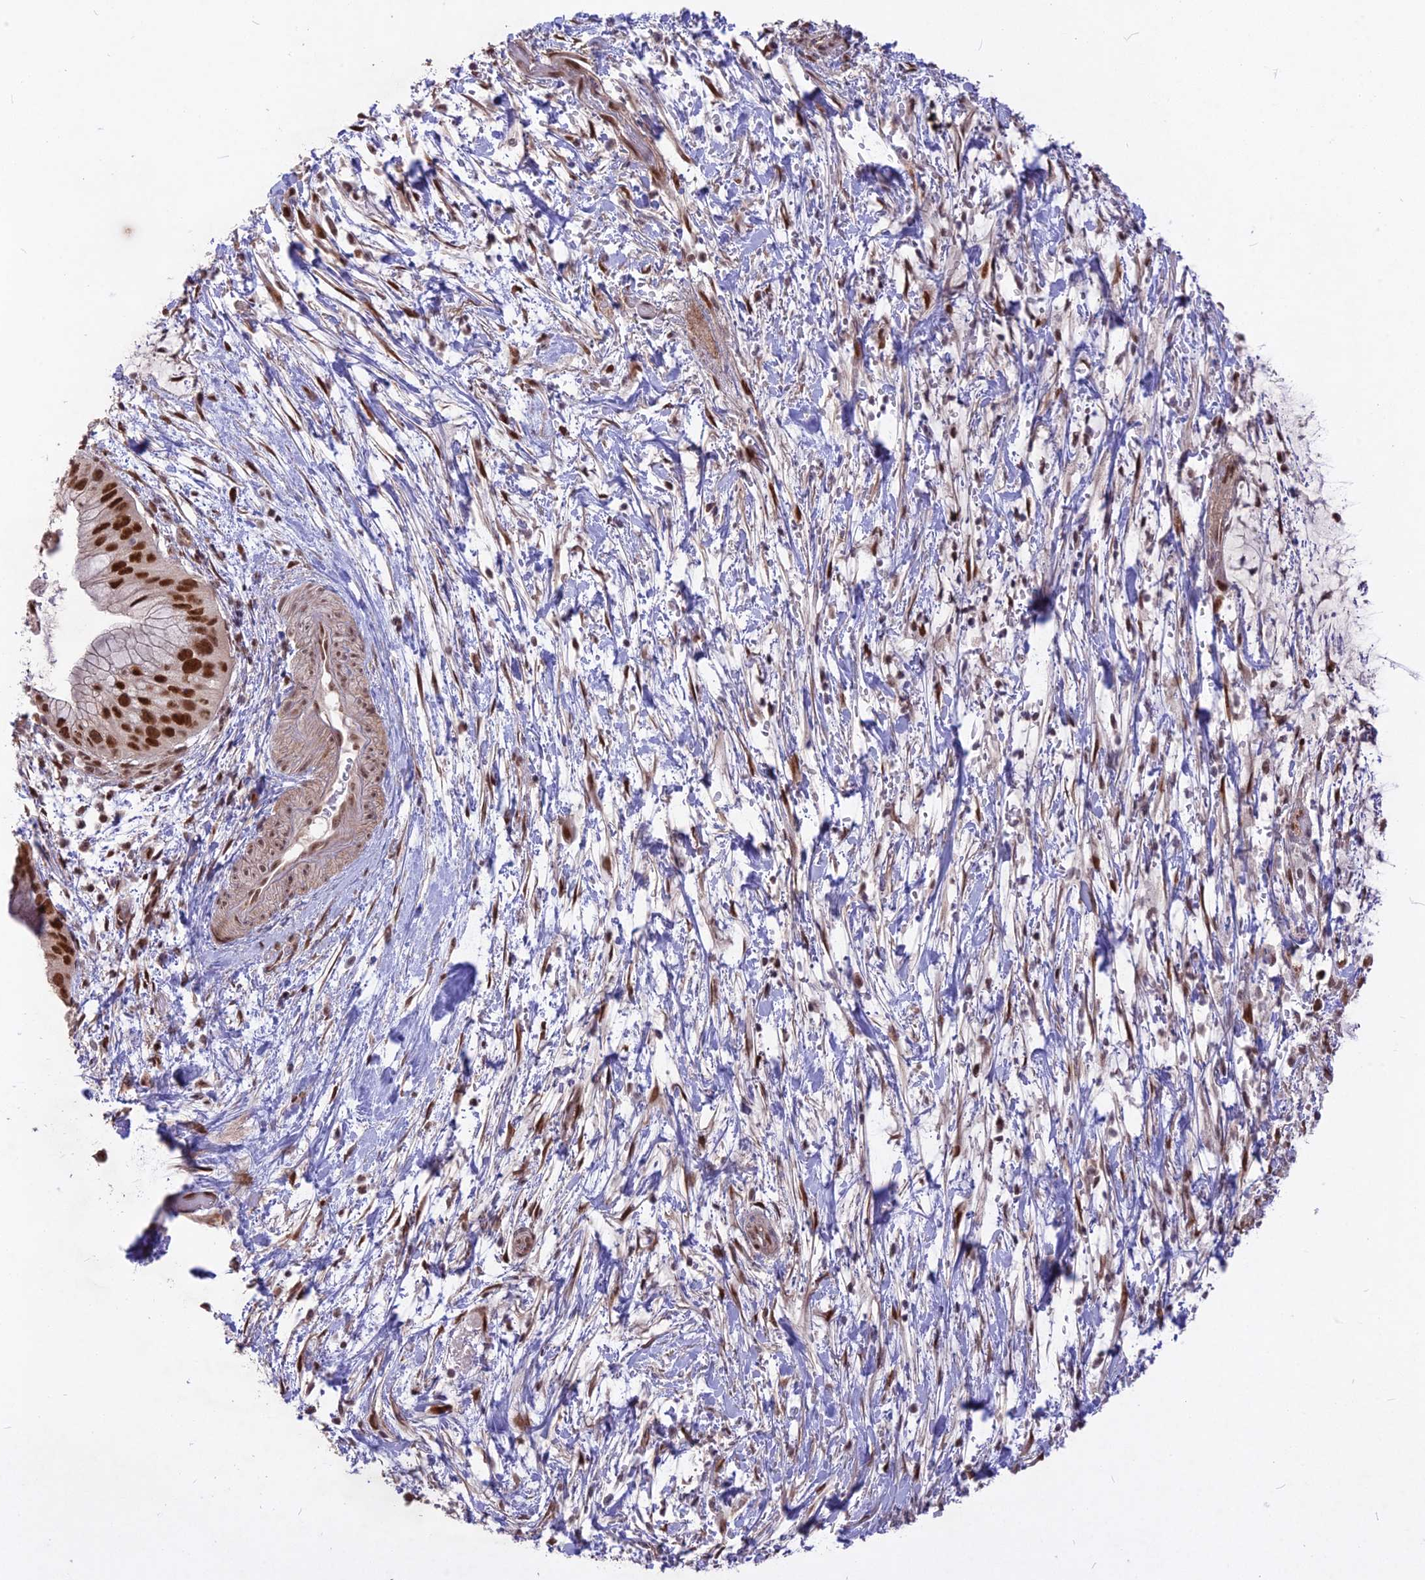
{"staining": {"intensity": "strong", "quantity": ">75%", "location": "nuclear"}, "tissue": "pancreatic cancer", "cell_type": "Tumor cells", "image_type": "cancer", "snomed": [{"axis": "morphology", "description": "Adenocarcinoma, NOS"}, {"axis": "topography", "description": "Pancreas"}], "caption": "Pancreatic adenocarcinoma stained for a protein exhibits strong nuclear positivity in tumor cells. (brown staining indicates protein expression, while blue staining denotes nuclei).", "gene": "DIS3", "patient": {"sex": "male", "age": 48}}